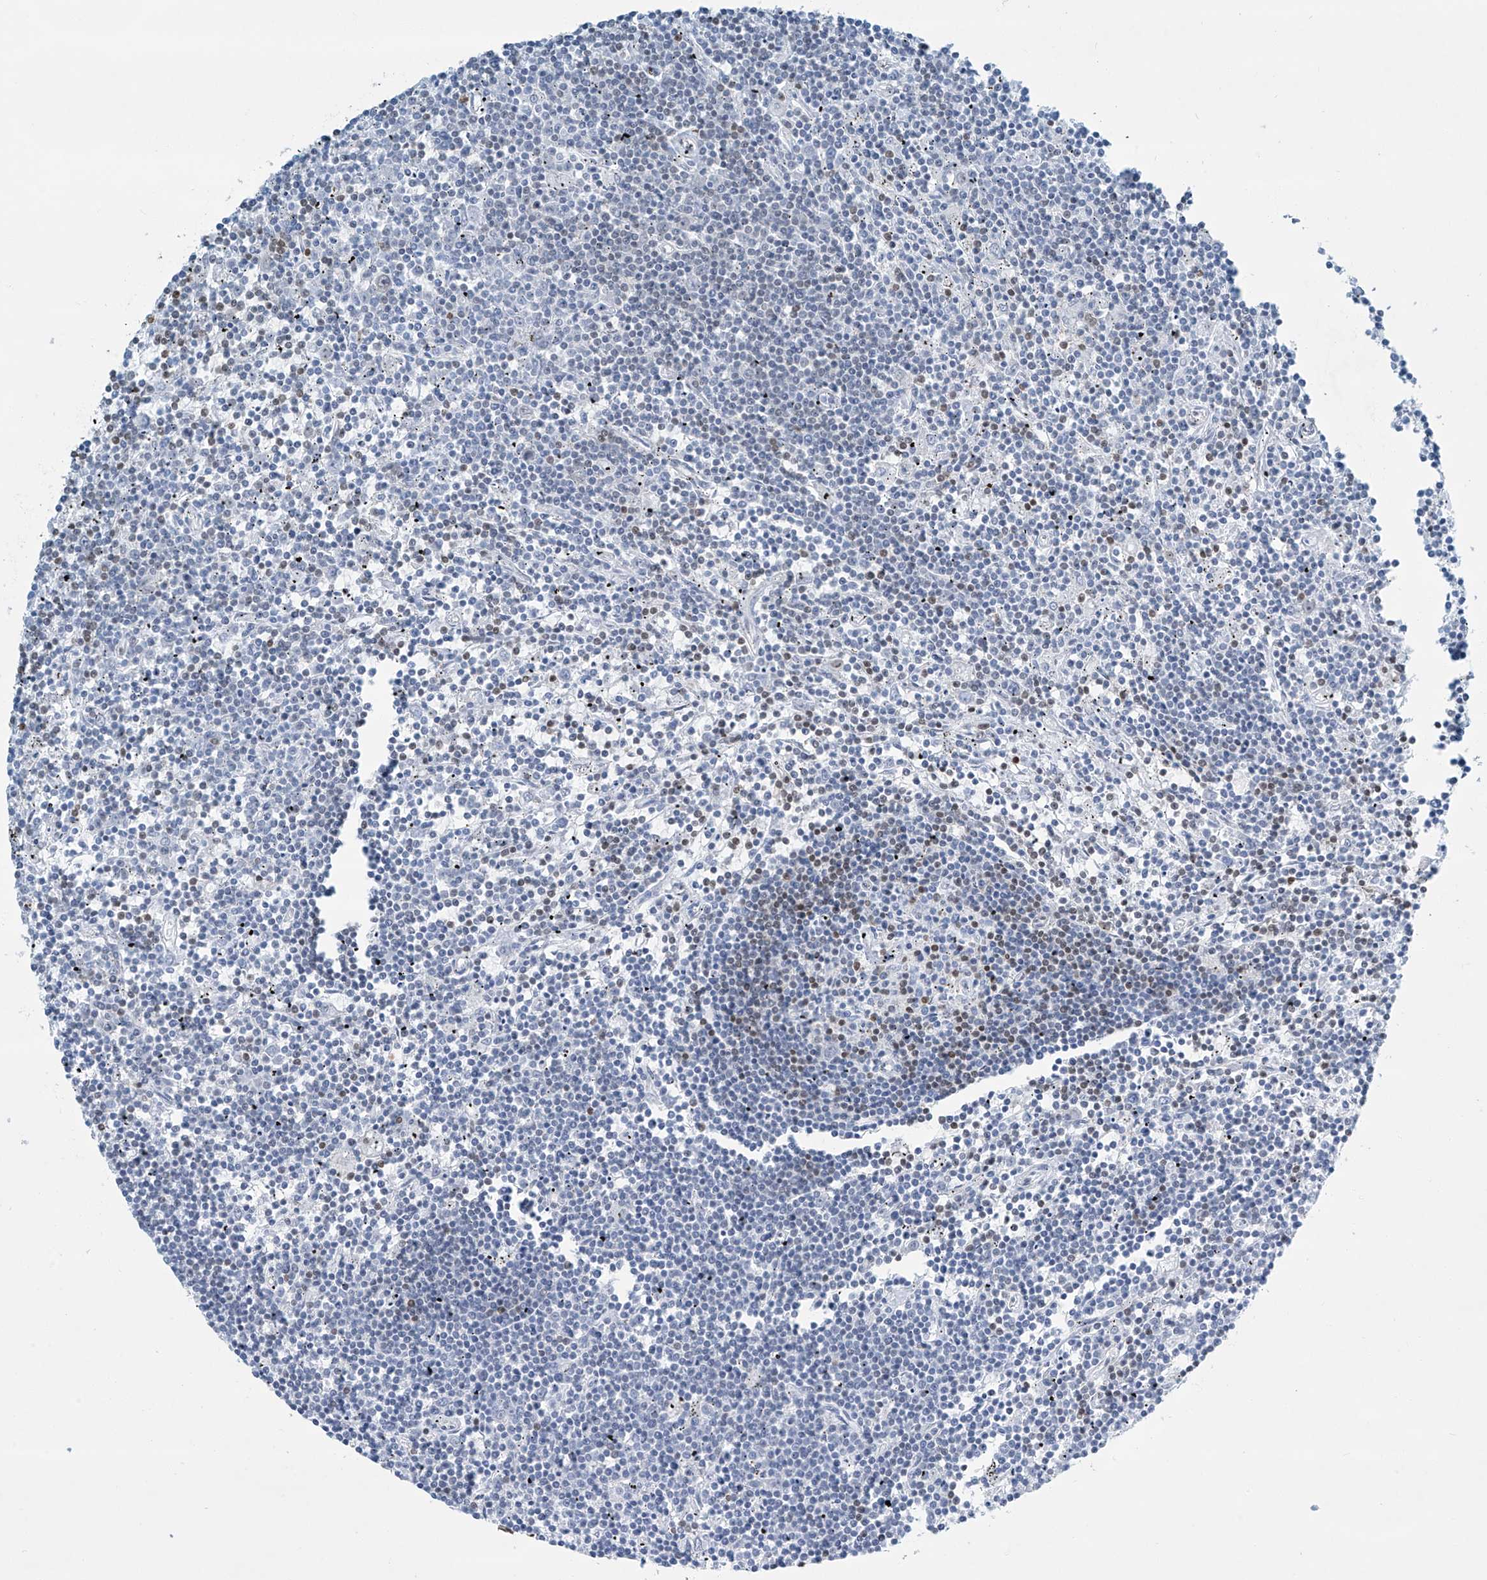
{"staining": {"intensity": "weak", "quantity": "<25%", "location": "nuclear"}, "tissue": "lymphoma", "cell_type": "Tumor cells", "image_type": "cancer", "snomed": [{"axis": "morphology", "description": "Malignant lymphoma, non-Hodgkin's type, Low grade"}, {"axis": "topography", "description": "Spleen"}], "caption": "The immunohistochemistry (IHC) micrograph has no significant staining in tumor cells of low-grade malignant lymphoma, non-Hodgkin's type tissue.", "gene": "SARNP", "patient": {"sex": "male", "age": 76}}